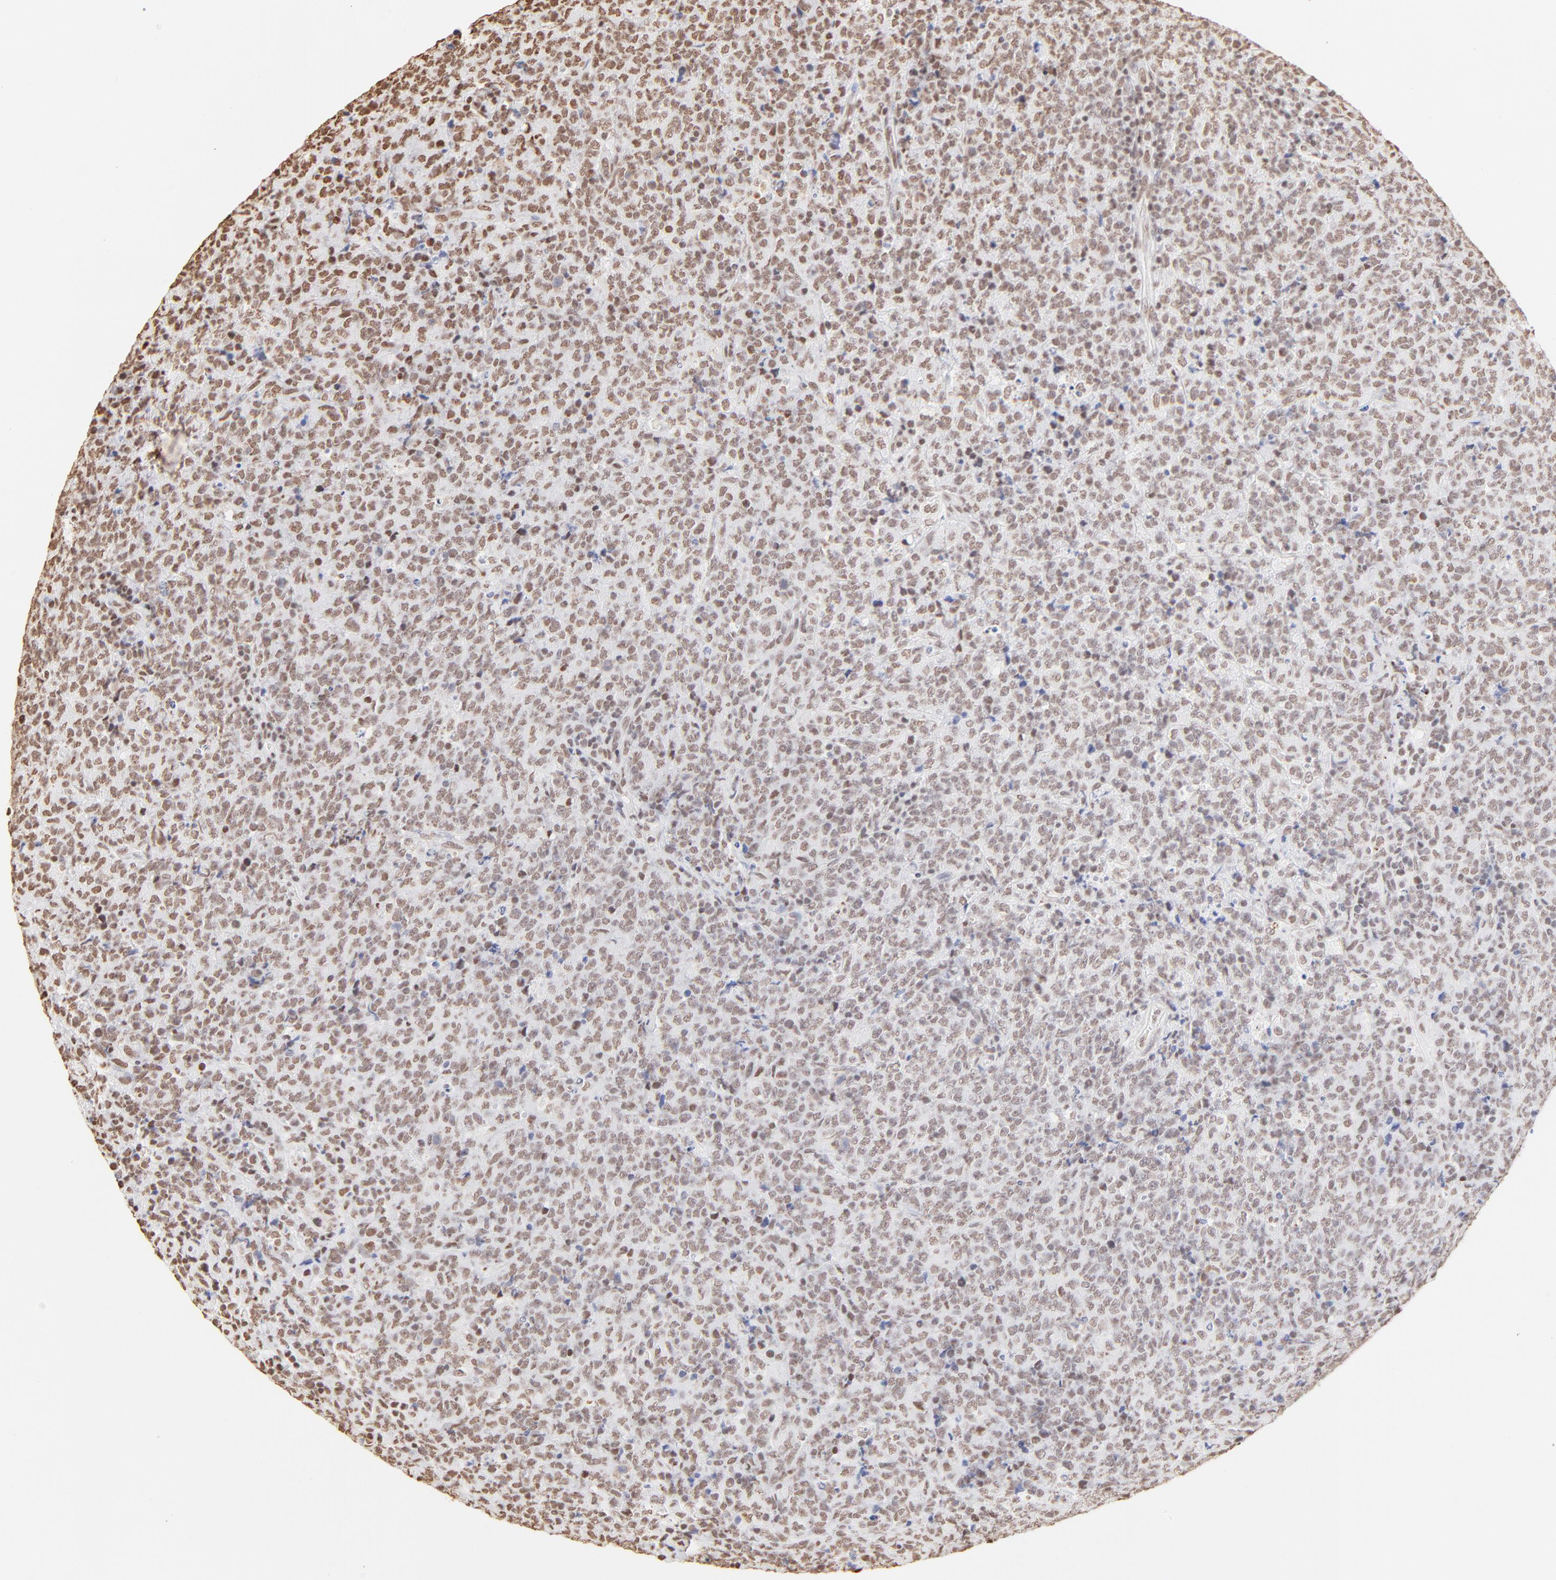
{"staining": {"intensity": "moderate", "quantity": ">75%", "location": "nuclear"}, "tissue": "lymphoma", "cell_type": "Tumor cells", "image_type": "cancer", "snomed": [{"axis": "morphology", "description": "Malignant lymphoma, non-Hodgkin's type, High grade"}, {"axis": "topography", "description": "Tonsil"}], "caption": "This histopathology image demonstrates lymphoma stained with IHC to label a protein in brown. The nuclear of tumor cells show moderate positivity for the protein. Nuclei are counter-stained blue.", "gene": "ZNF540", "patient": {"sex": "female", "age": 36}}